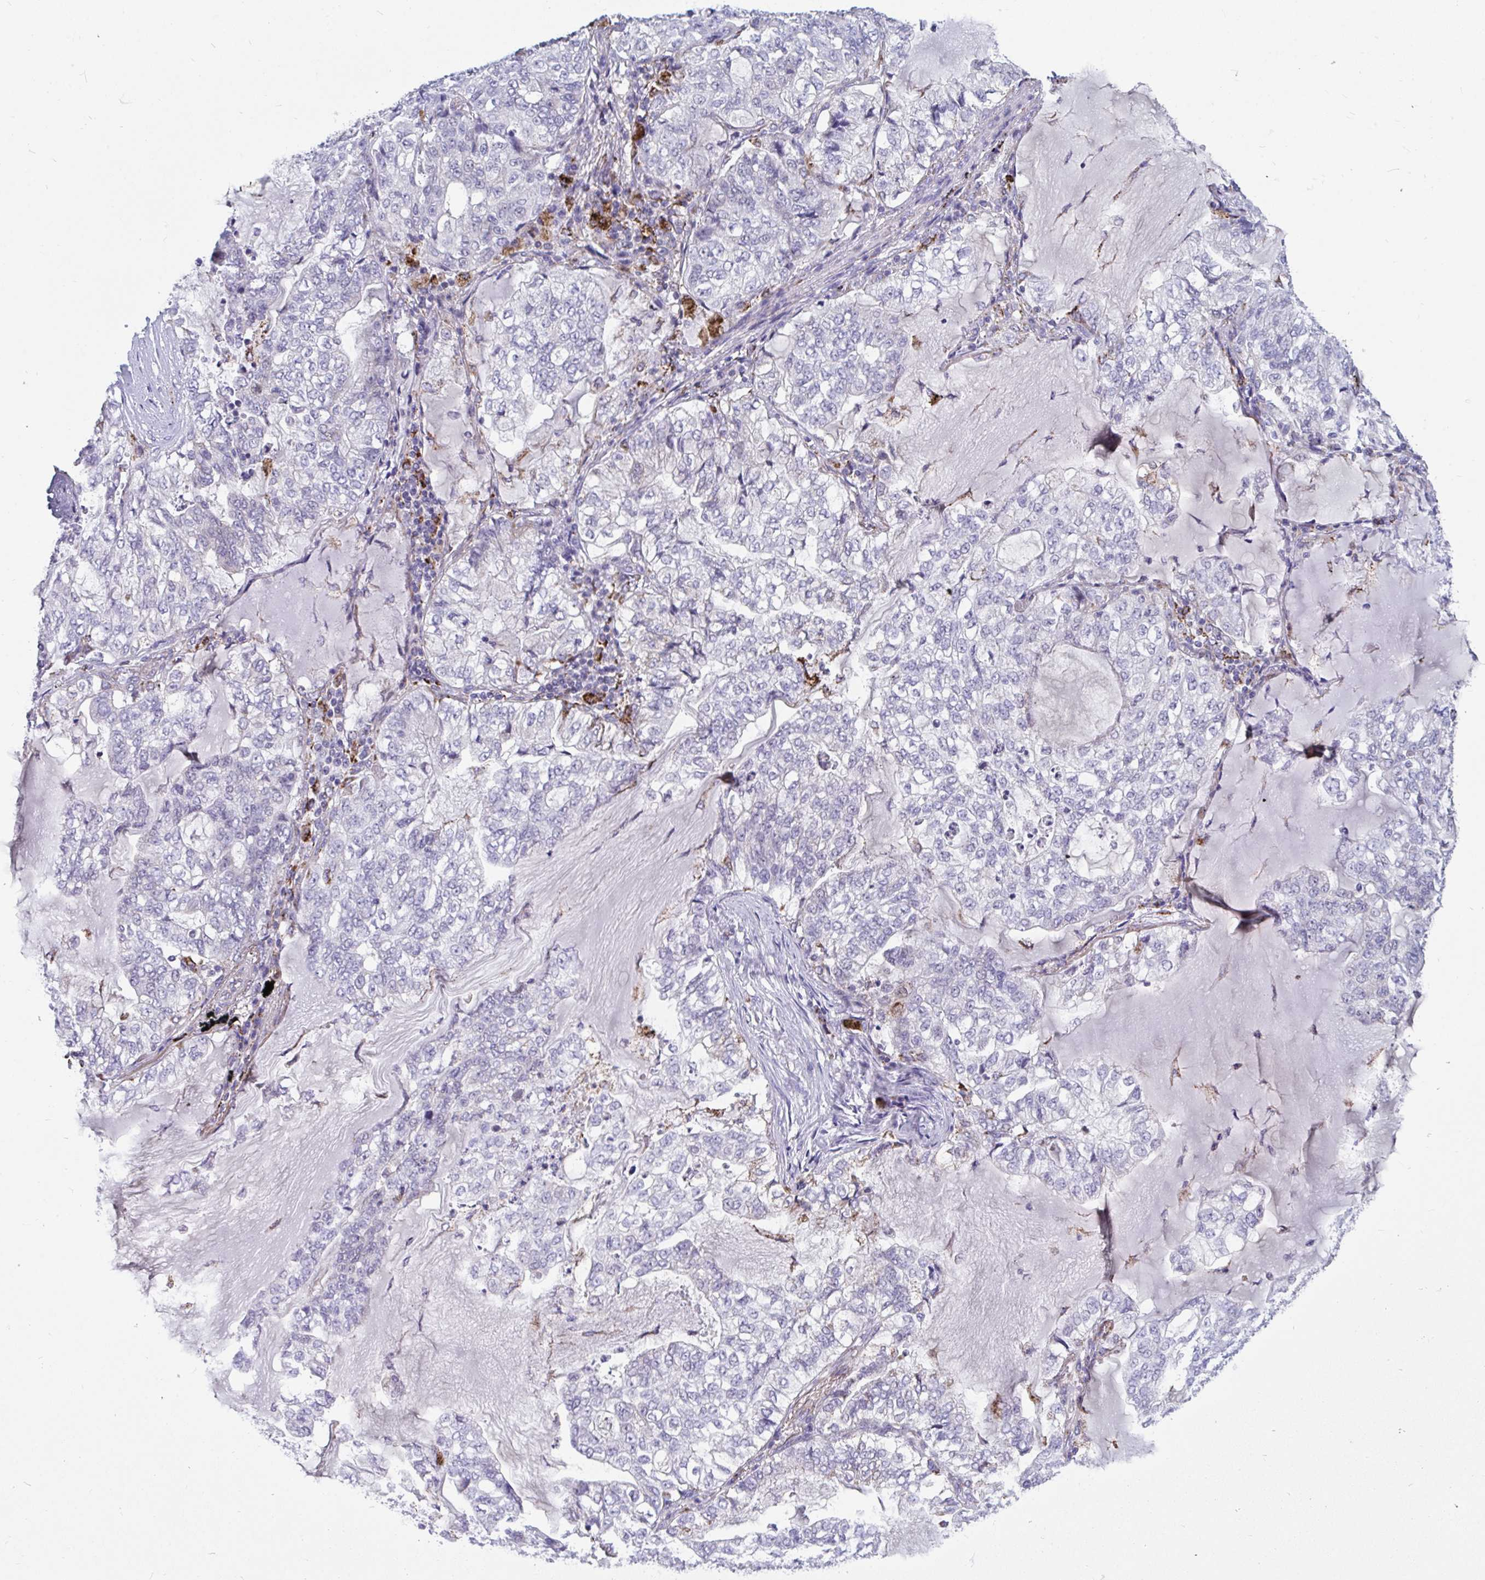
{"staining": {"intensity": "negative", "quantity": "none", "location": "none"}, "tissue": "lung cancer", "cell_type": "Tumor cells", "image_type": "cancer", "snomed": [{"axis": "morphology", "description": "Adenocarcinoma, NOS"}, {"axis": "topography", "description": "Lymph node"}, {"axis": "topography", "description": "Lung"}], "caption": "Human lung cancer (adenocarcinoma) stained for a protein using immunohistochemistry shows no staining in tumor cells.", "gene": "FAM156B", "patient": {"sex": "male", "age": 66}}